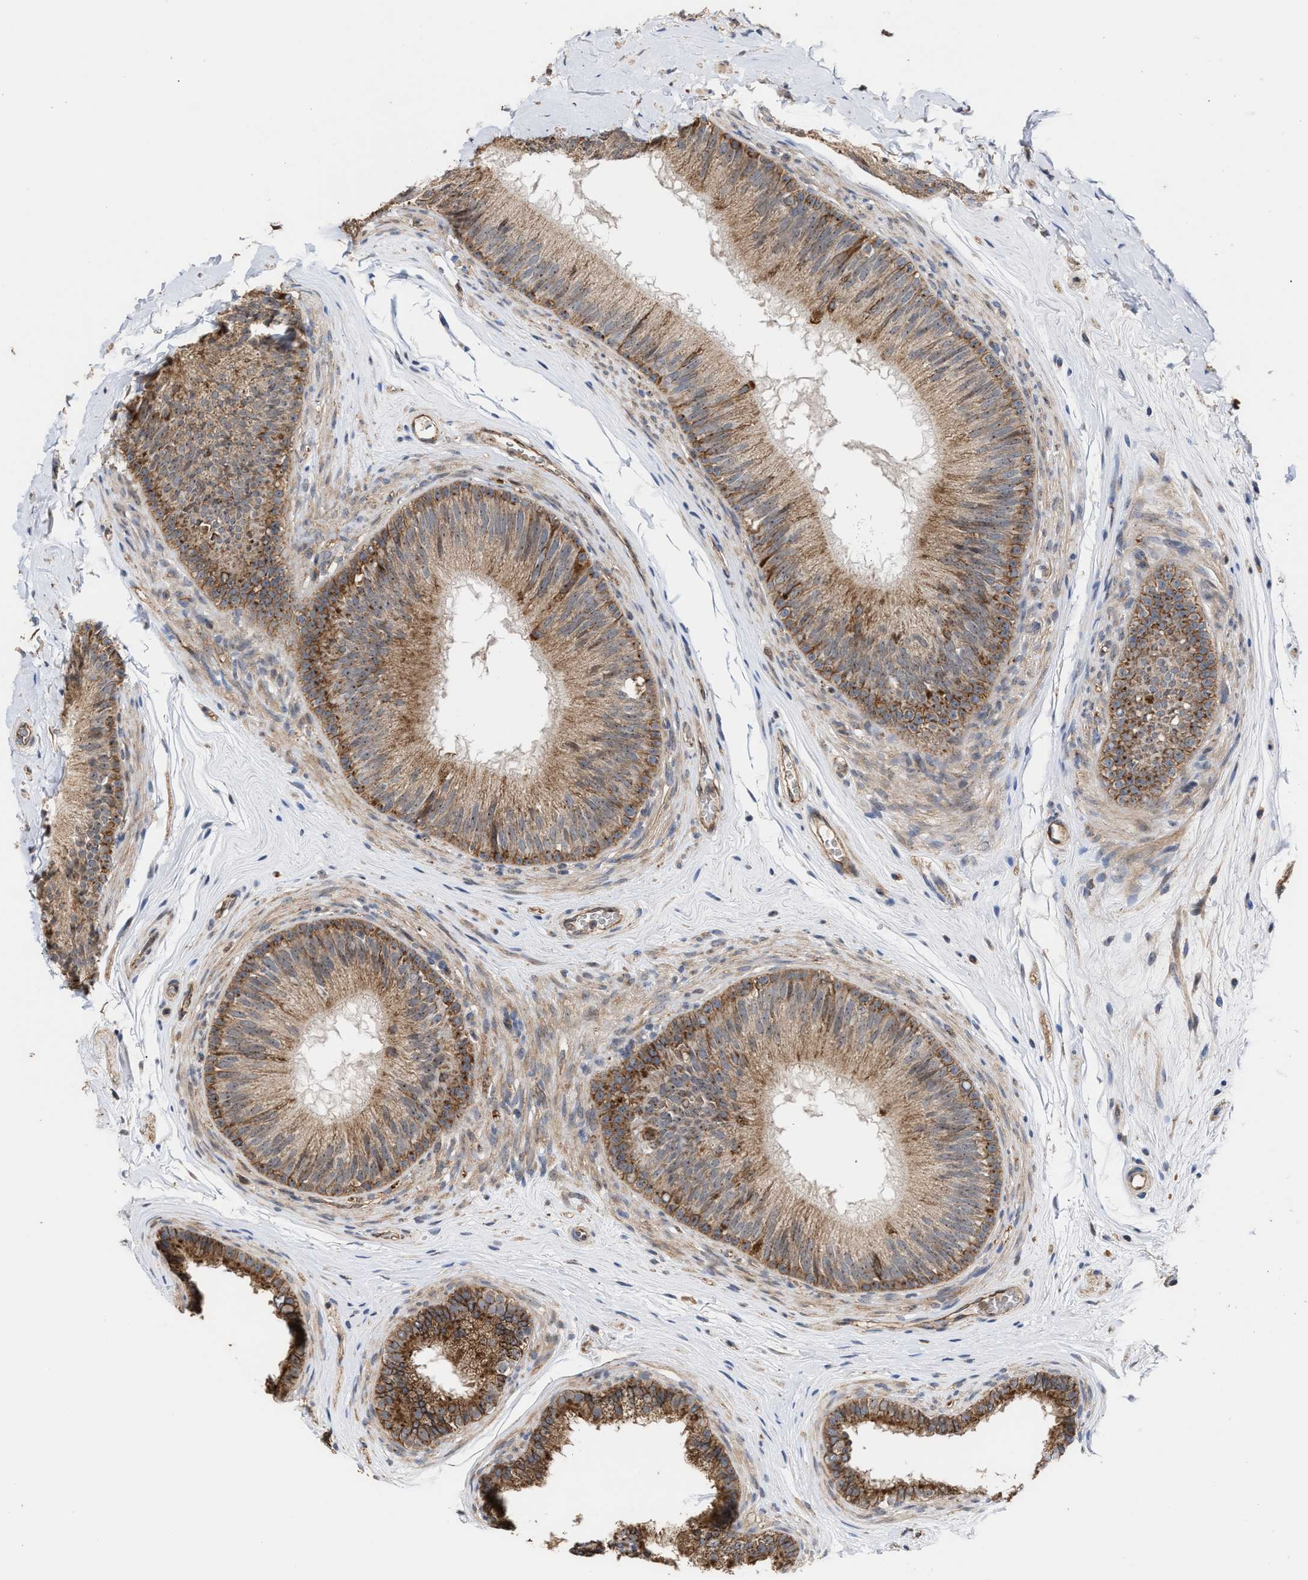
{"staining": {"intensity": "moderate", "quantity": ">75%", "location": "cytoplasmic/membranous,nuclear"}, "tissue": "epididymis", "cell_type": "Glandular cells", "image_type": "normal", "snomed": [{"axis": "morphology", "description": "Normal tissue, NOS"}, {"axis": "topography", "description": "Testis"}, {"axis": "topography", "description": "Epididymis"}], "caption": "Protein analysis of unremarkable epididymis demonstrates moderate cytoplasmic/membranous,nuclear expression in about >75% of glandular cells.", "gene": "EXOSC2", "patient": {"sex": "male", "age": 36}}